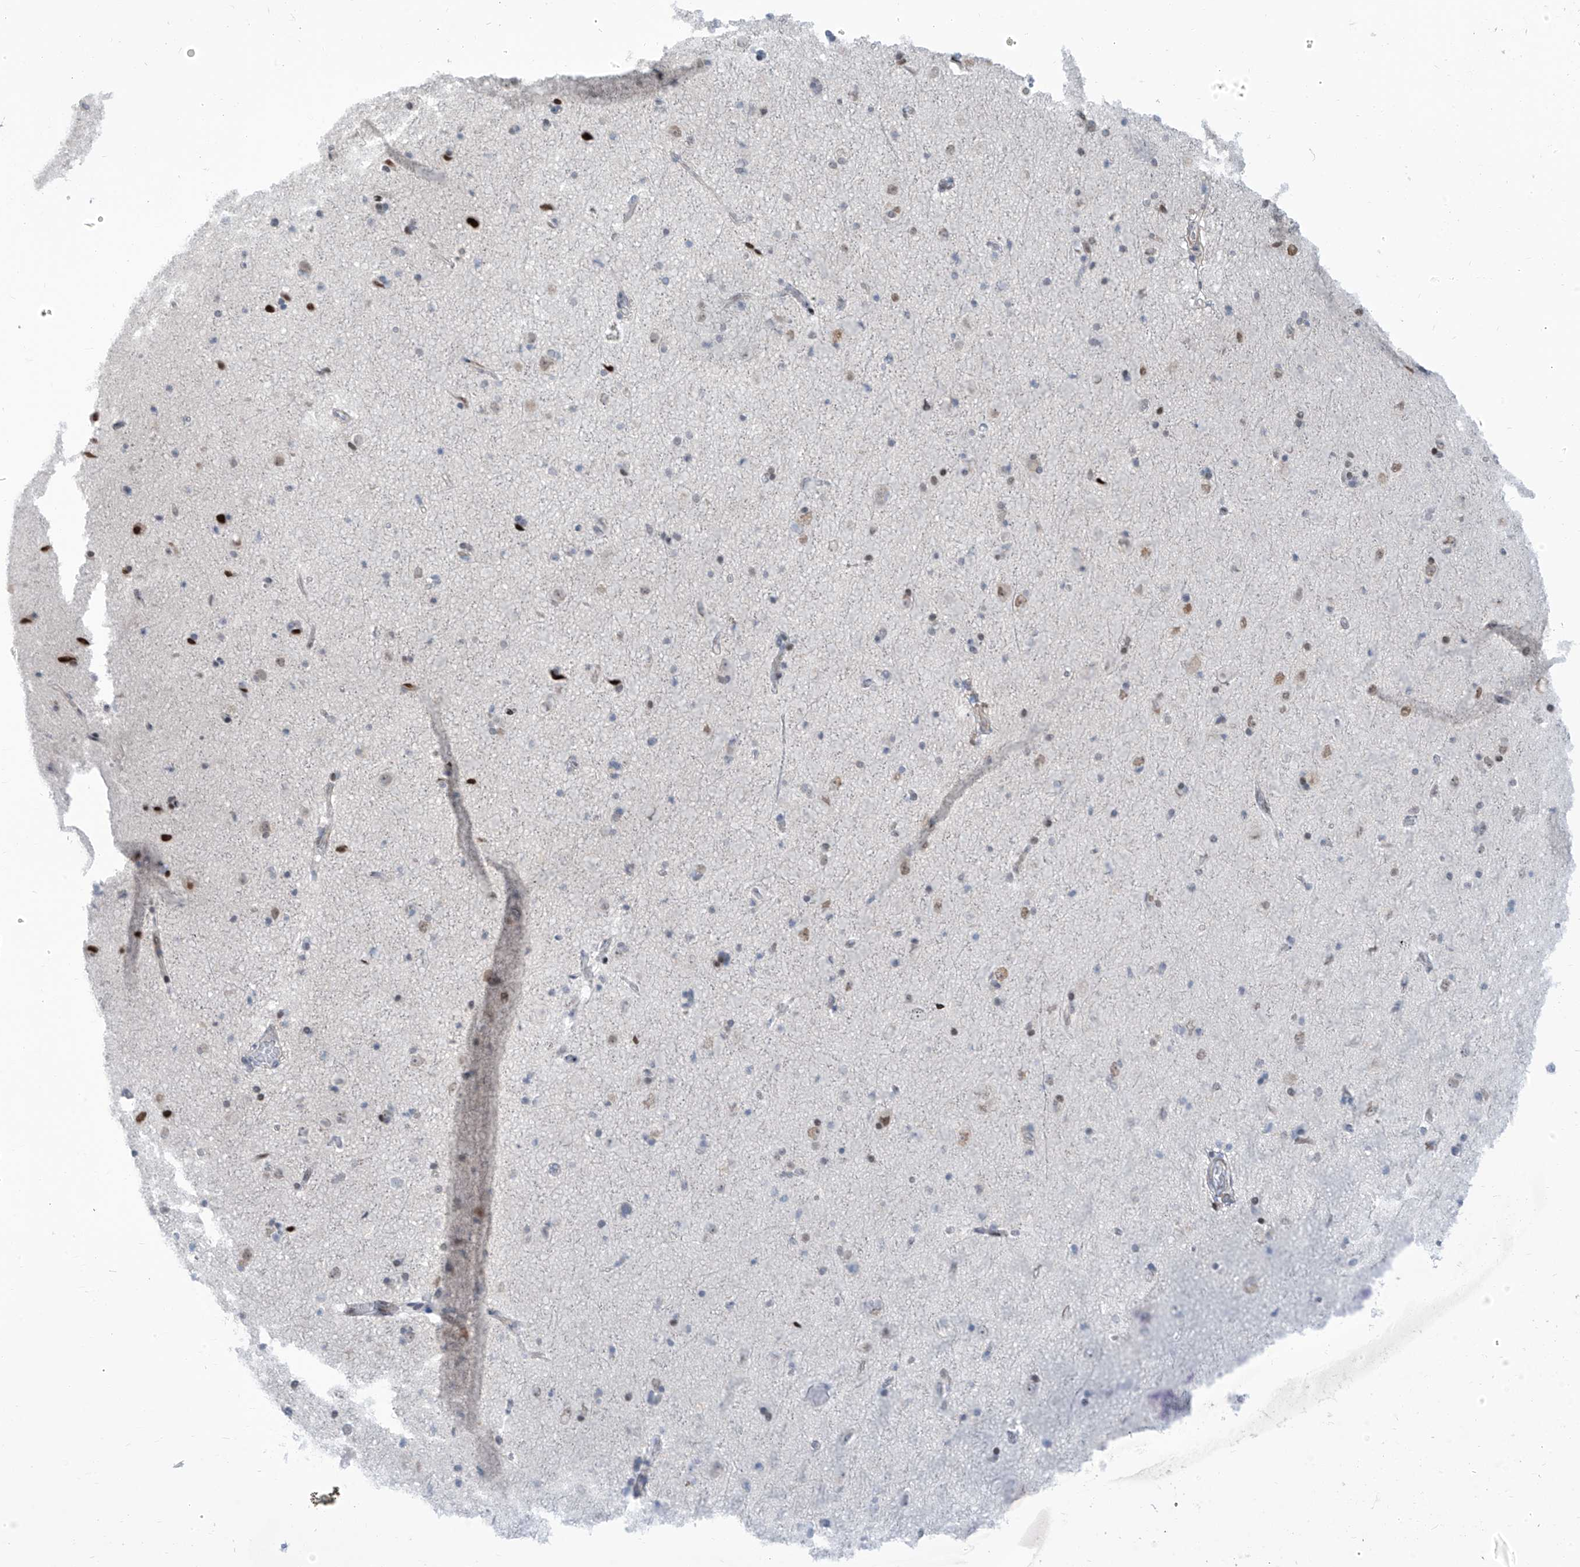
{"staining": {"intensity": "negative", "quantity": "none", "location": "none"}, "tissue": "cerebral cortex", "cell_type": "Endothelial cells", "image_type": "normal", "snomed": [{"axis": "morphology", "description": "Normal tissue, NOS"}, {"axis": "topography", "description": "Cerebral cortex"}], "caption": "An IHC histopathology image of unremarkable cerebral cortex is shown. There is no staining in endothelial cells of cerebral cortex.", "gene": "LIN9", "patient": {"sex": "male", "age": 34}}